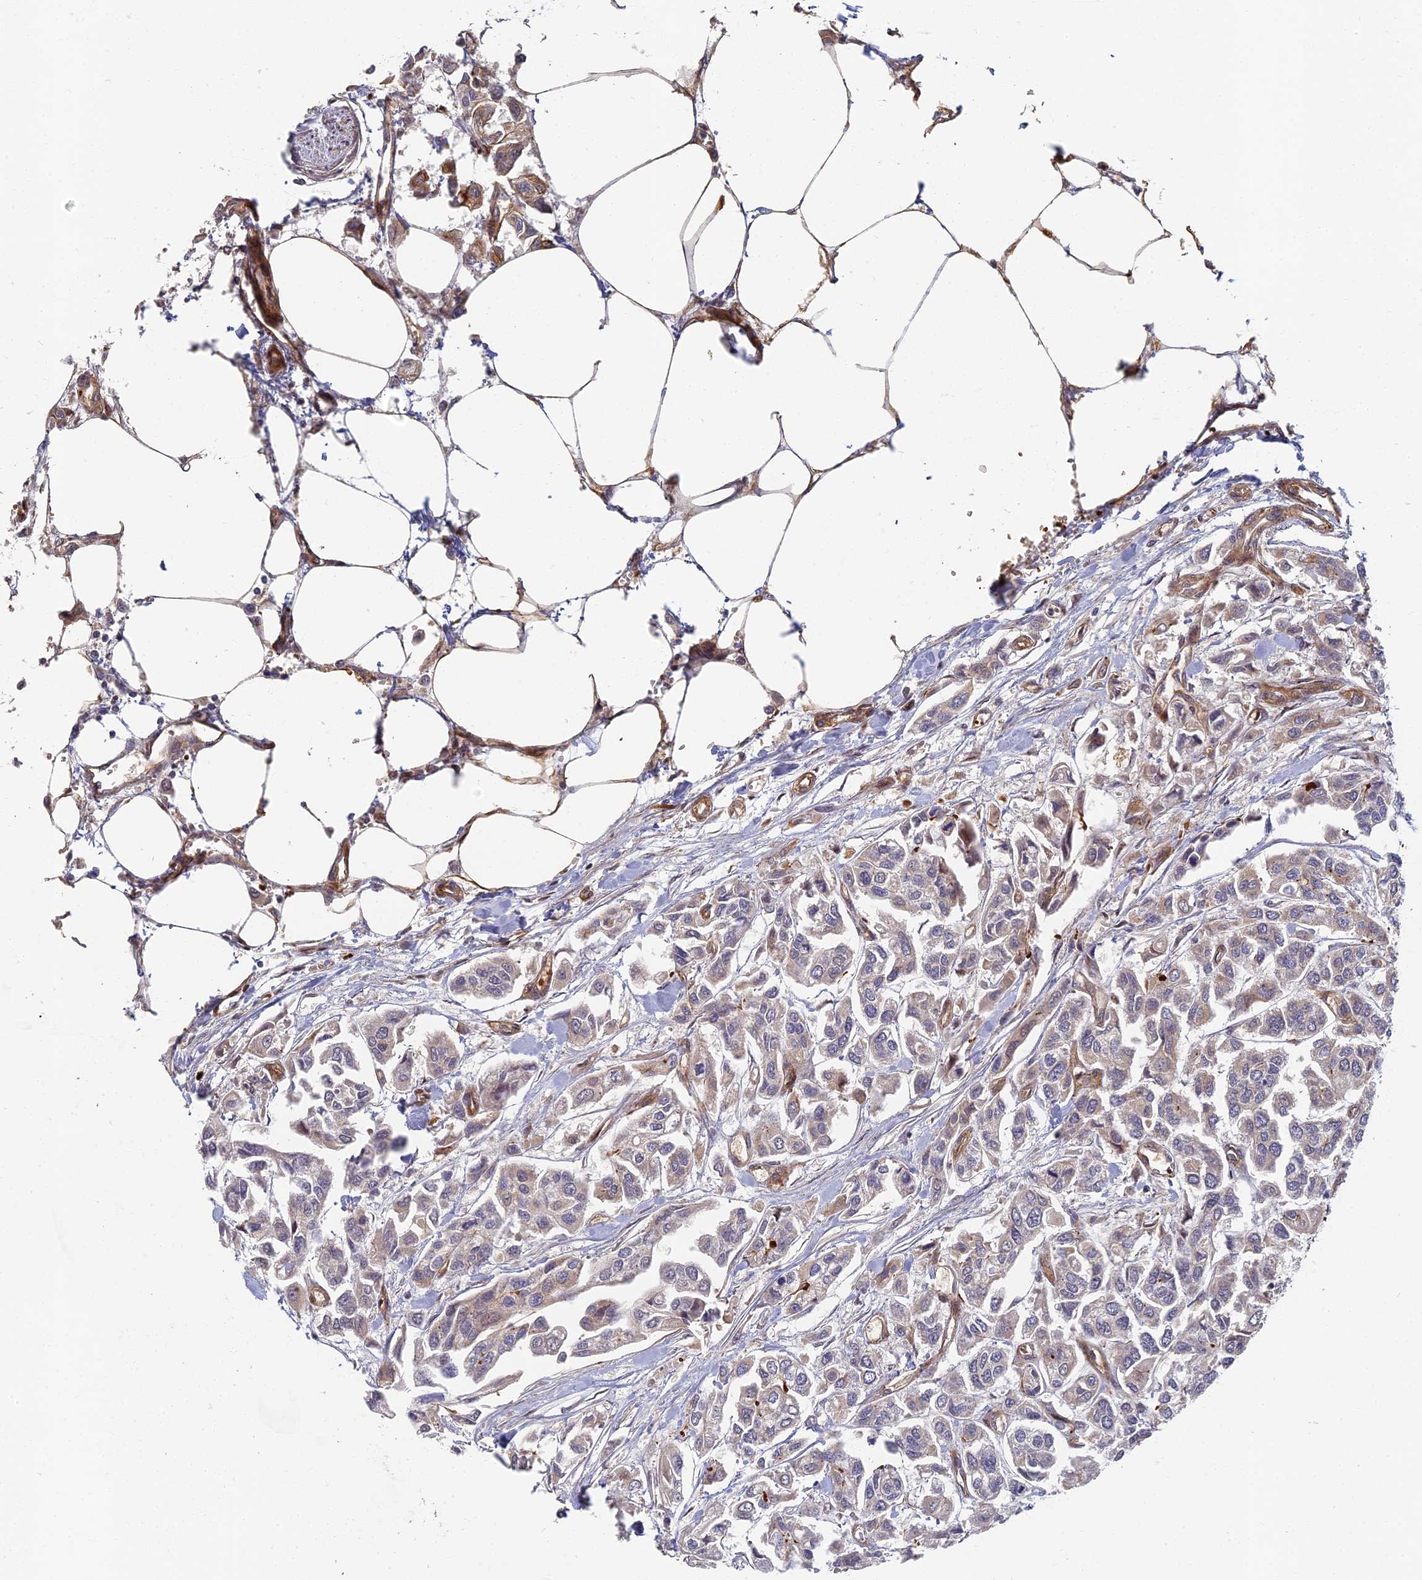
{"staining": {"intensity": "weak", "quantity": "<25%", "location": "cytoplasmic/membranous"}, "tissue": "urothelial cancer", "cell_type": "Tumor cells", "image_type": "cancer", "snomed": [{"axis": "morphology", "description": "Urothelial carcinoma, High grade"}, {"axis": "topography", "description": "Urinary bladder"}], "caption": "Immunohistochemistry (IHC) histopathology image of neoplastic tissue: human urothelial cancer stained with DAB (3,3'-diaminobenzidine) exhibits no significant protein expression in tumor cells. The staining was performed using DAB to visualize the protein expression in brown, while the nuclei were stained in blue with hematoxylin (Magnification: 20x).", "gene": "ABCB10", "patient": {"sex": "male", "age": 67}}